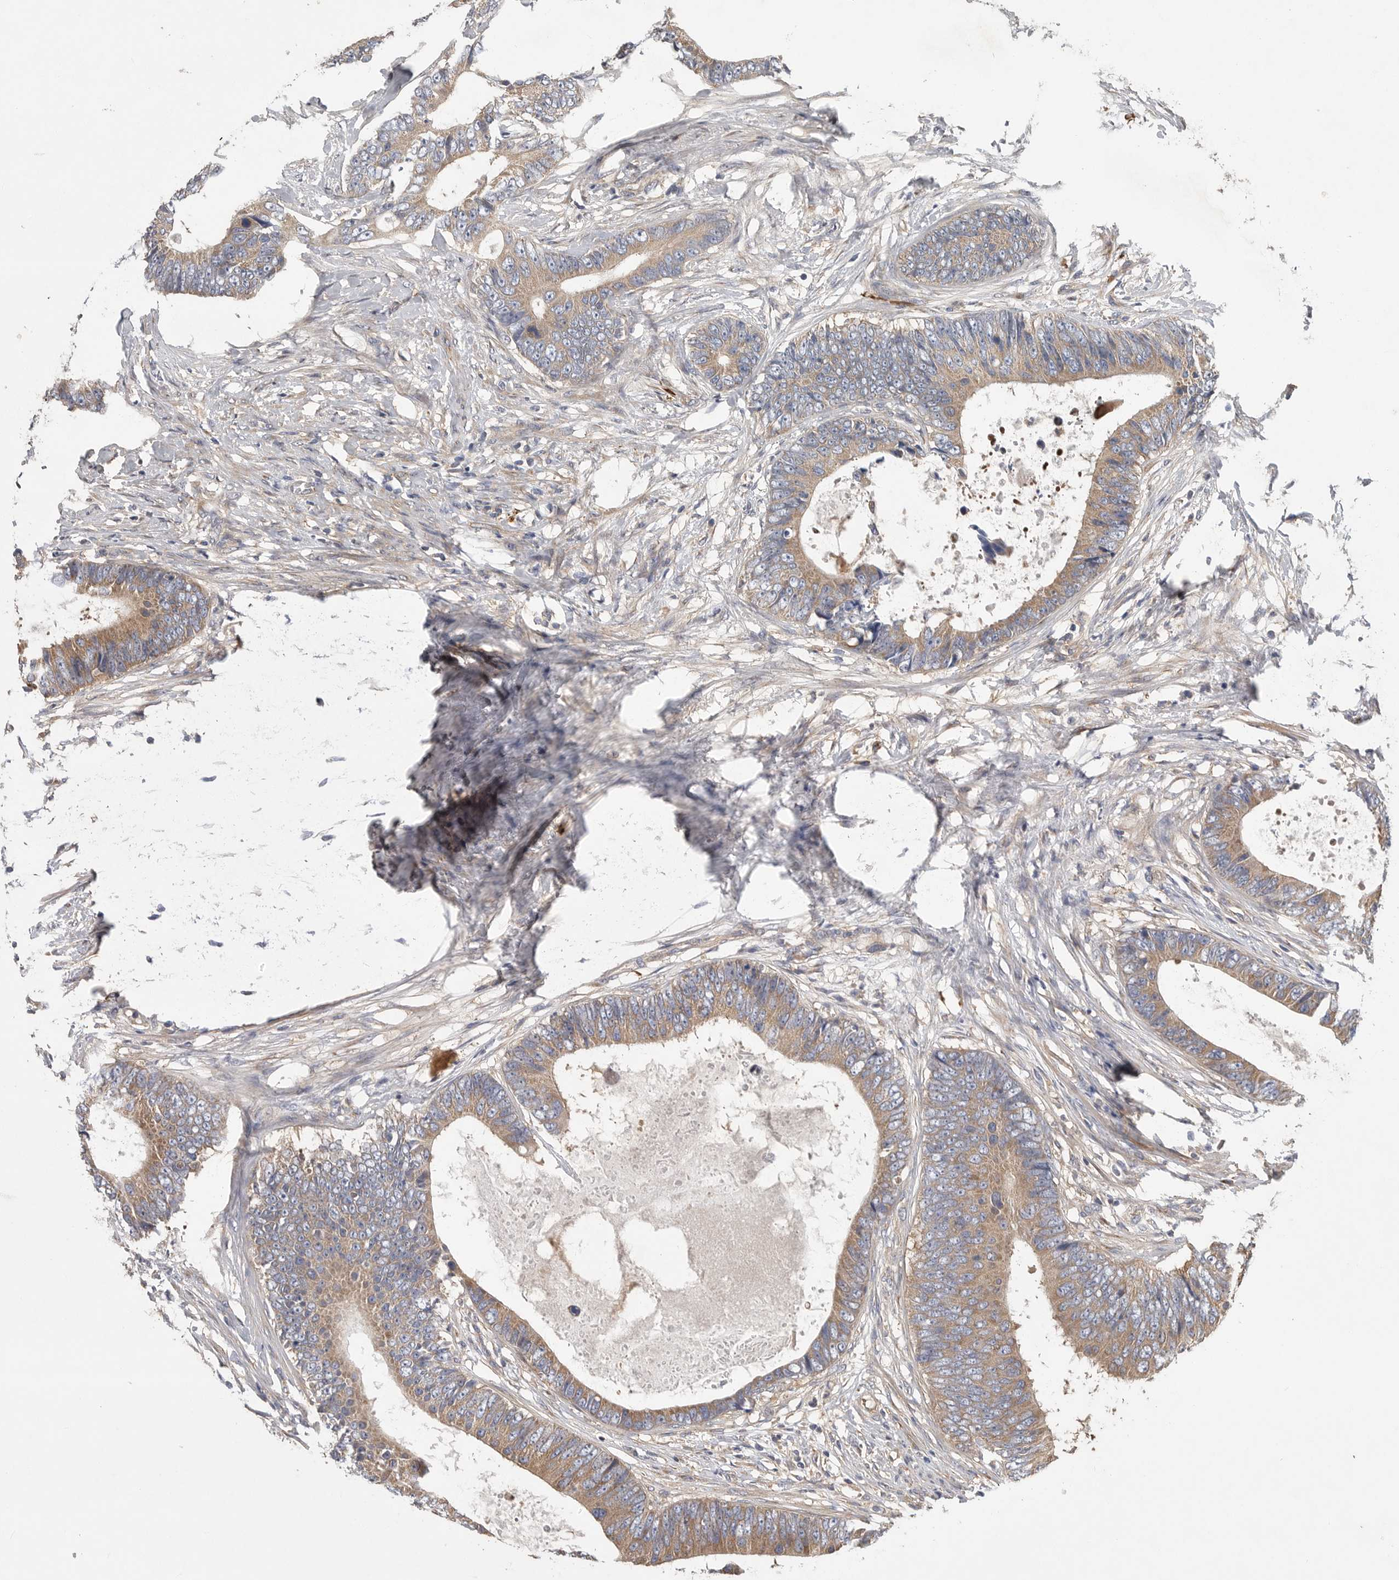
{"staining": {"intensity": "moderate", "quantity": ">75%", "location": "cytoplasmic/membranous"}, "tissue": "colorectal cancer", "cell_type": "Tumor cells", "image_type": "cancer", "snomed": [{"axis": "morphology", "description": "Adenocarcinoma, NOS"}, {"axis": "topography", "description": "Colon"}], "caption": "This histopathology image reveals immunohistochemistry (IHC) staining of human colorectal cancer, with medium moderate cytoplasmic/membranous staining in approximately >75% of tumor cells.", "gene": "OXR1", "patient": {"sex": "male", "age": 56}}